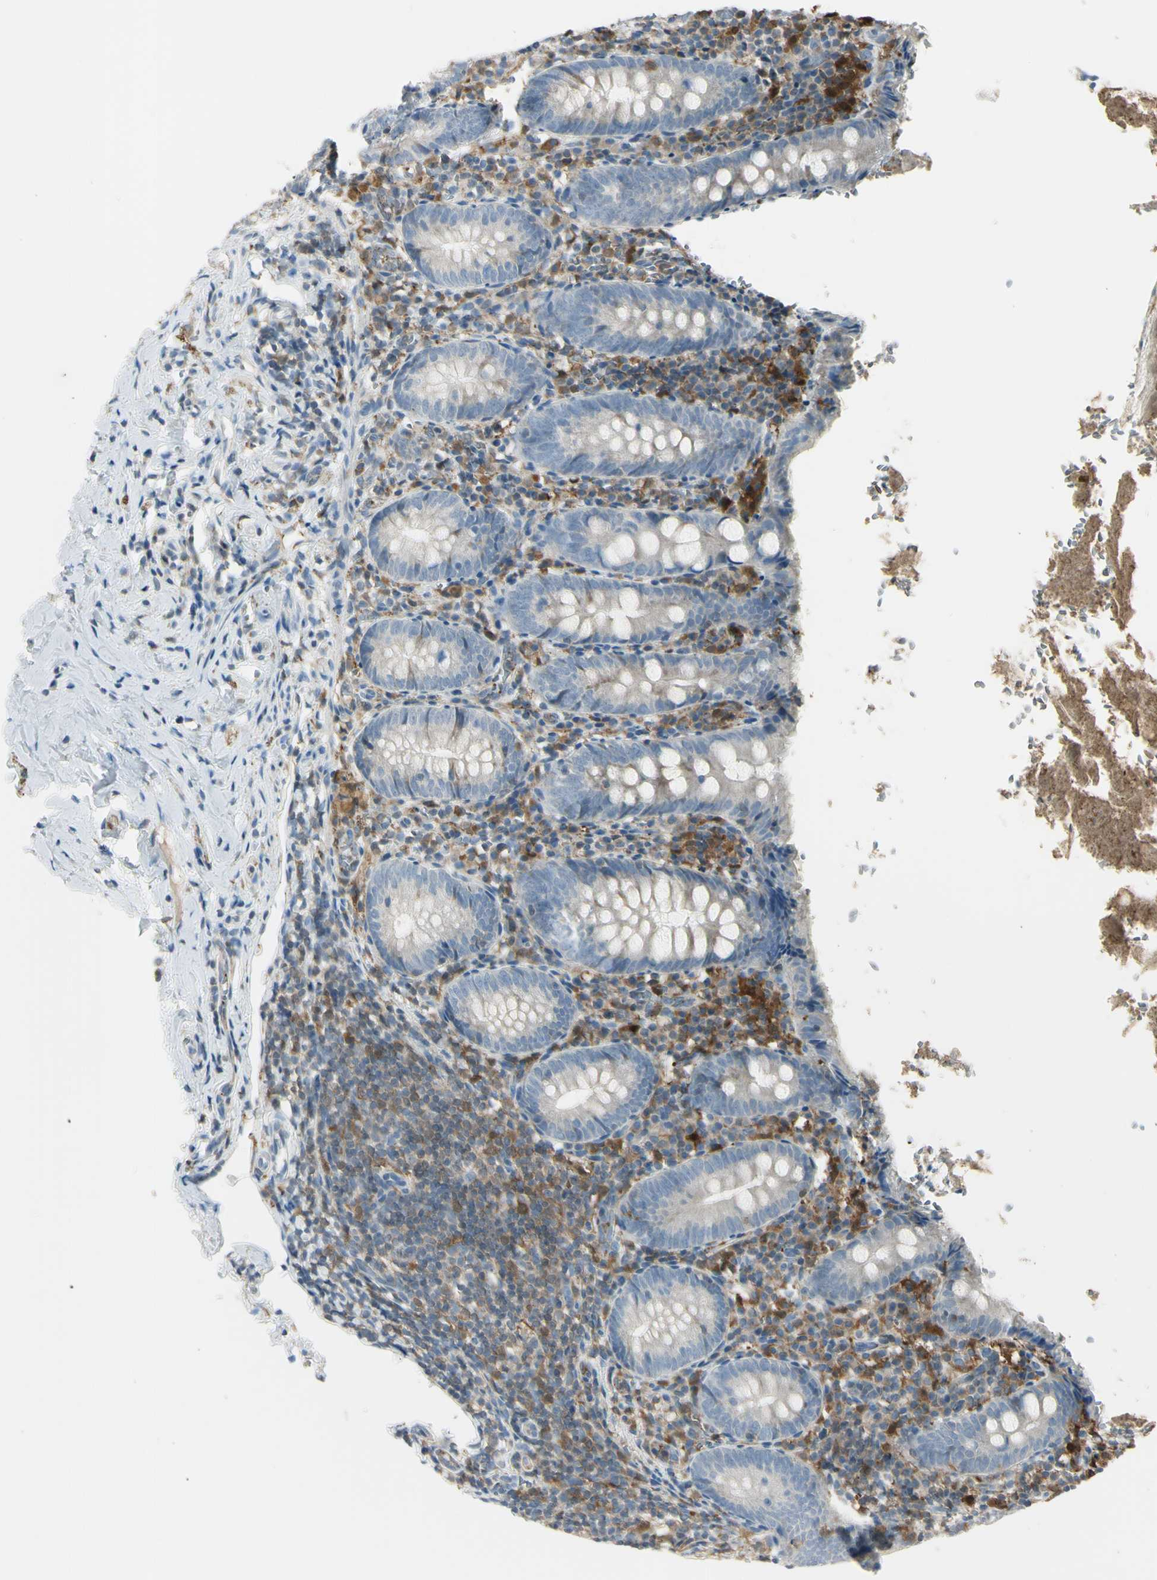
{"staining": {"intensity": "weak", "quantity": "25%-75%", "location": "cytoplasmic/membranous"}, "tissue": "appendix", "cell_type": "Glandular cells", "image_type": "normal", "snomed": [{"axis": "morphology", "description": "Normal tissue, NOS"}, {"axis": "topography", "description": "Appendix"}], "caption": "Immunohistochemical staining of normal human appendix exhibits weak cytoplasmic/membranous protein positivity in about 25%-75% of glandular cells.", "gene": "CYRIB", "patient": {"sex": "female", "age": 10}}